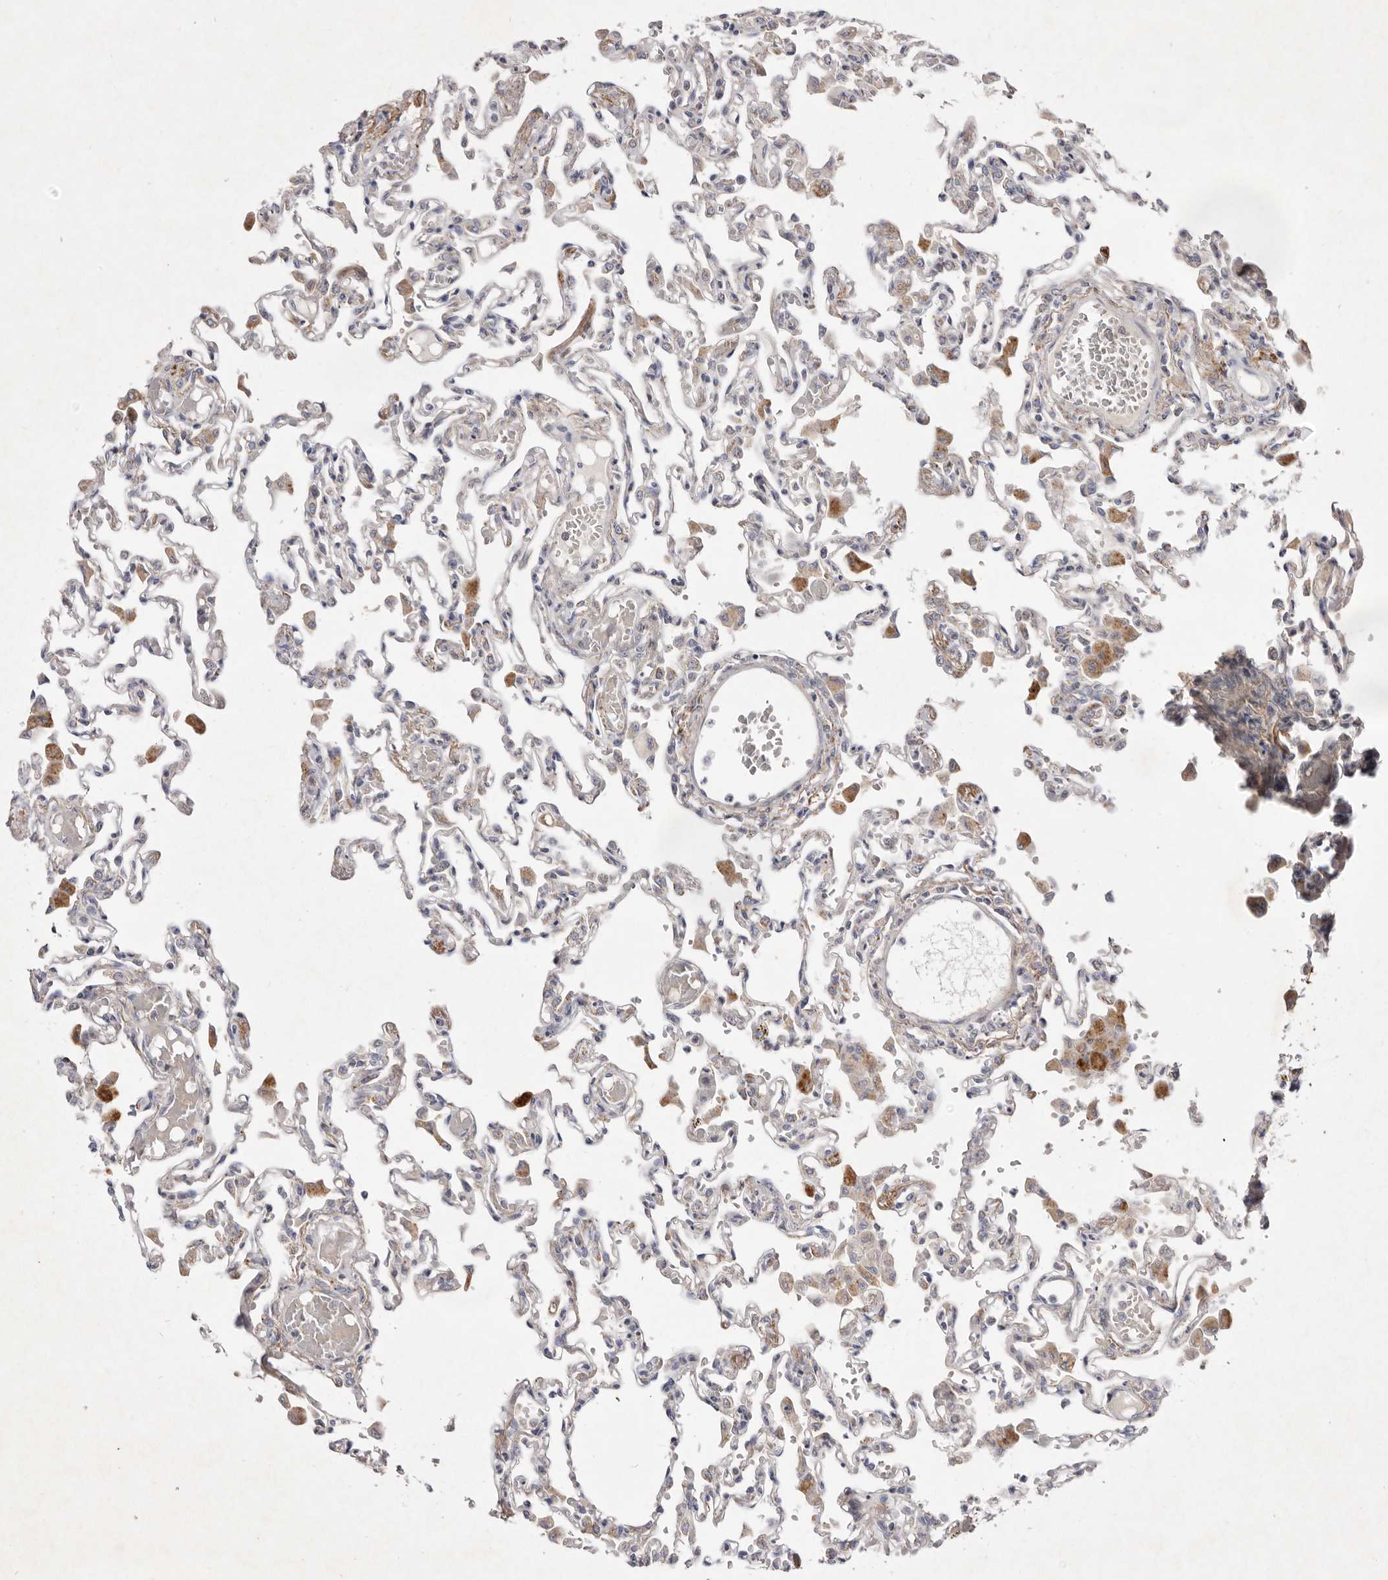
{"staining": {"intensity": "moderate", "quantity": "<25%", "location": "cytoplasmic/membranous"}, "tissue": "lung", "cell_type": "Alveolar cells", "image_type": "normal", "snomed": [{"axis": "morphology", "description": "Normal tissue, NOS"}, {"axis": "topography", "description": "Bronchus"}, {"axis": "topography", "description": "Lung"}], "caption": "Unremarkable lung was stained to show a protein in brown. There is low levels of moderate cytoplasmic/membranous expression in approximately <25% of alveolar cells. (DAB IHC with brightfield microscopy, high magnification).", "gene": "USP24", "patient": {"sex": "female", "age": 49}}